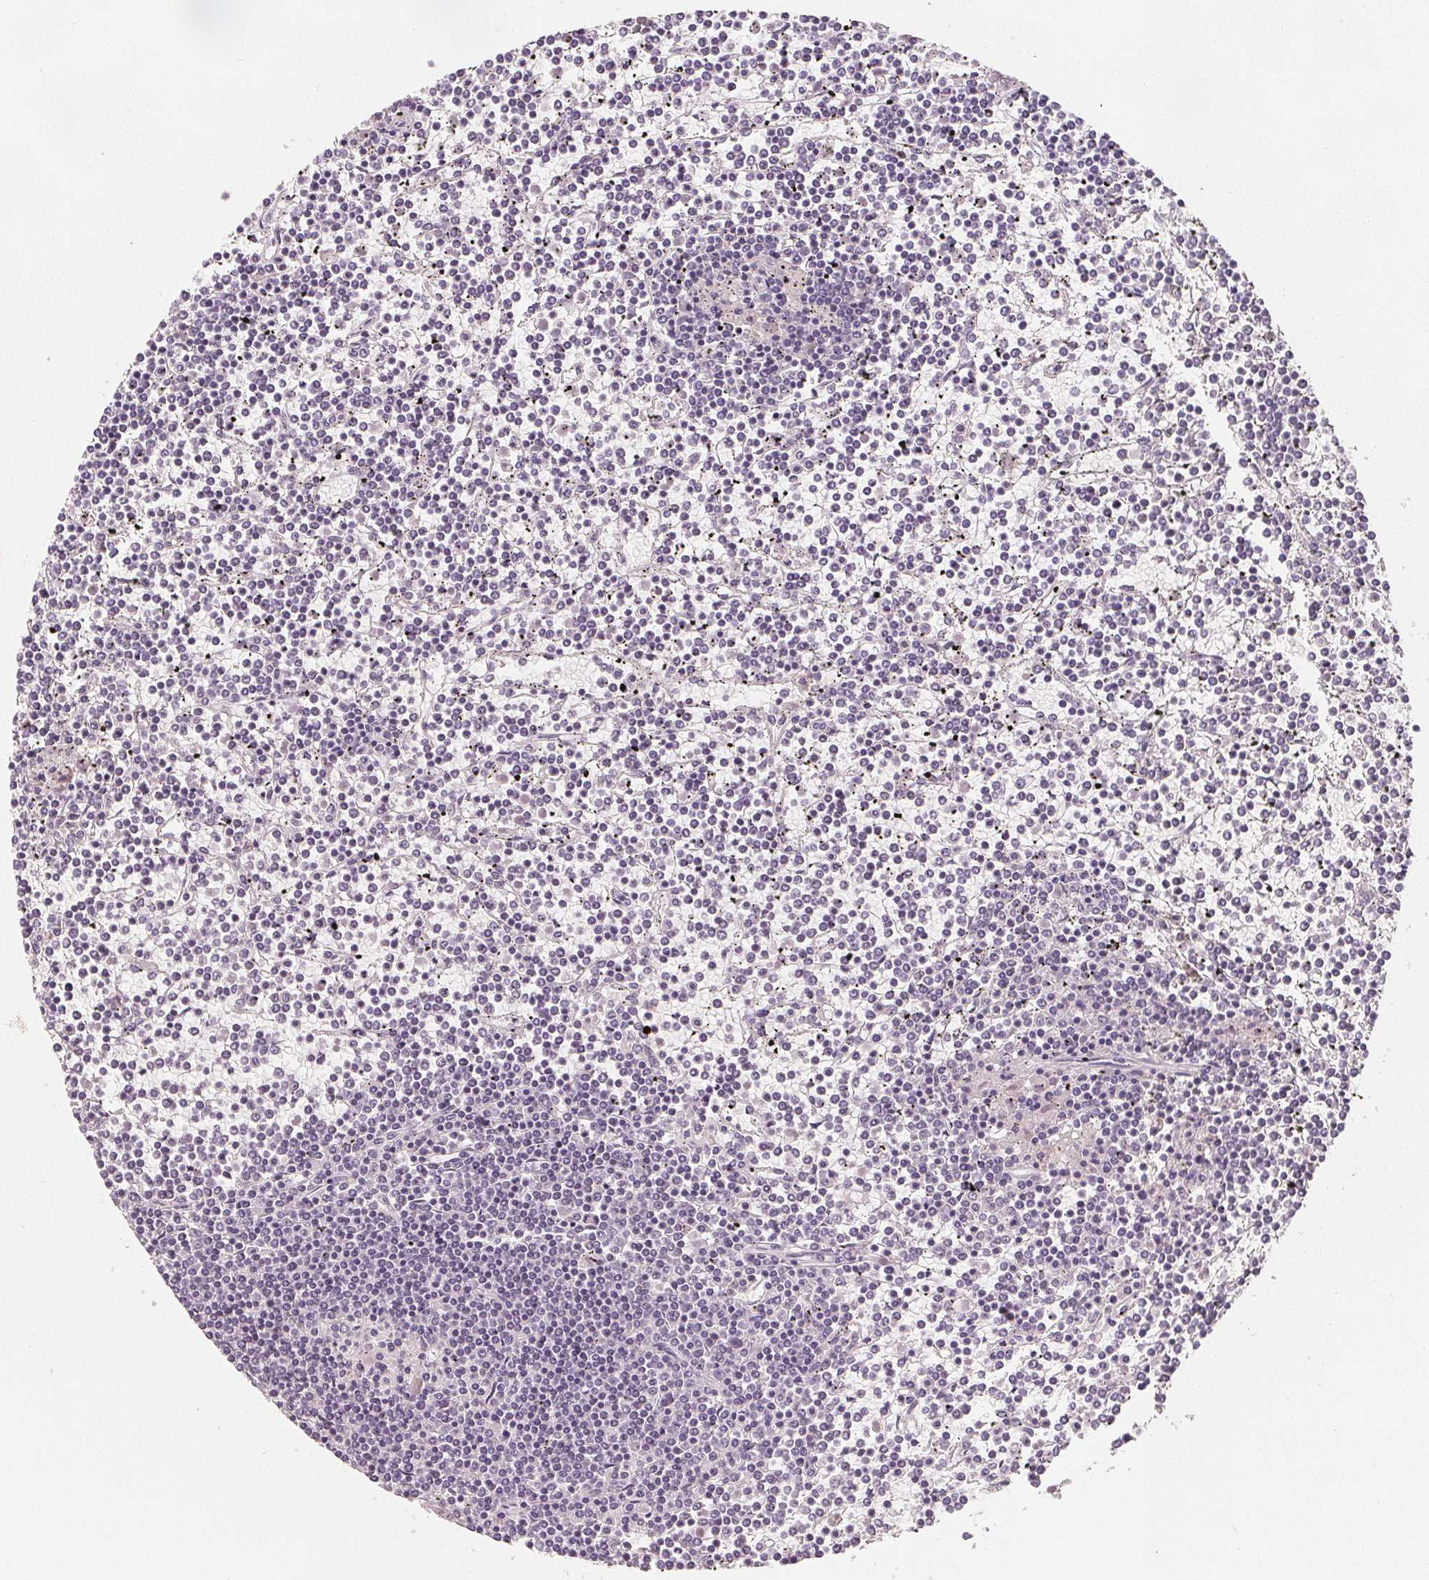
{"staining": {"intensity": "negative", "quantity": "none", "location": "none"}, "tissue": "lymphoma", "cell_type": "Tumor cells", "image_type": "cancer", "snomed": [{"axis": "morphology", "description": "Malignant lymphoma, non-Hodgkin's type, Low grade"}, {"axis": "topography", "description": "Spleen"}], "caption": "This is an IHC micrograph of lymphoma. There is no positivity in tumor cells.", "gene": "DBX2", "patient": {"sex": "female", "age": 19}}